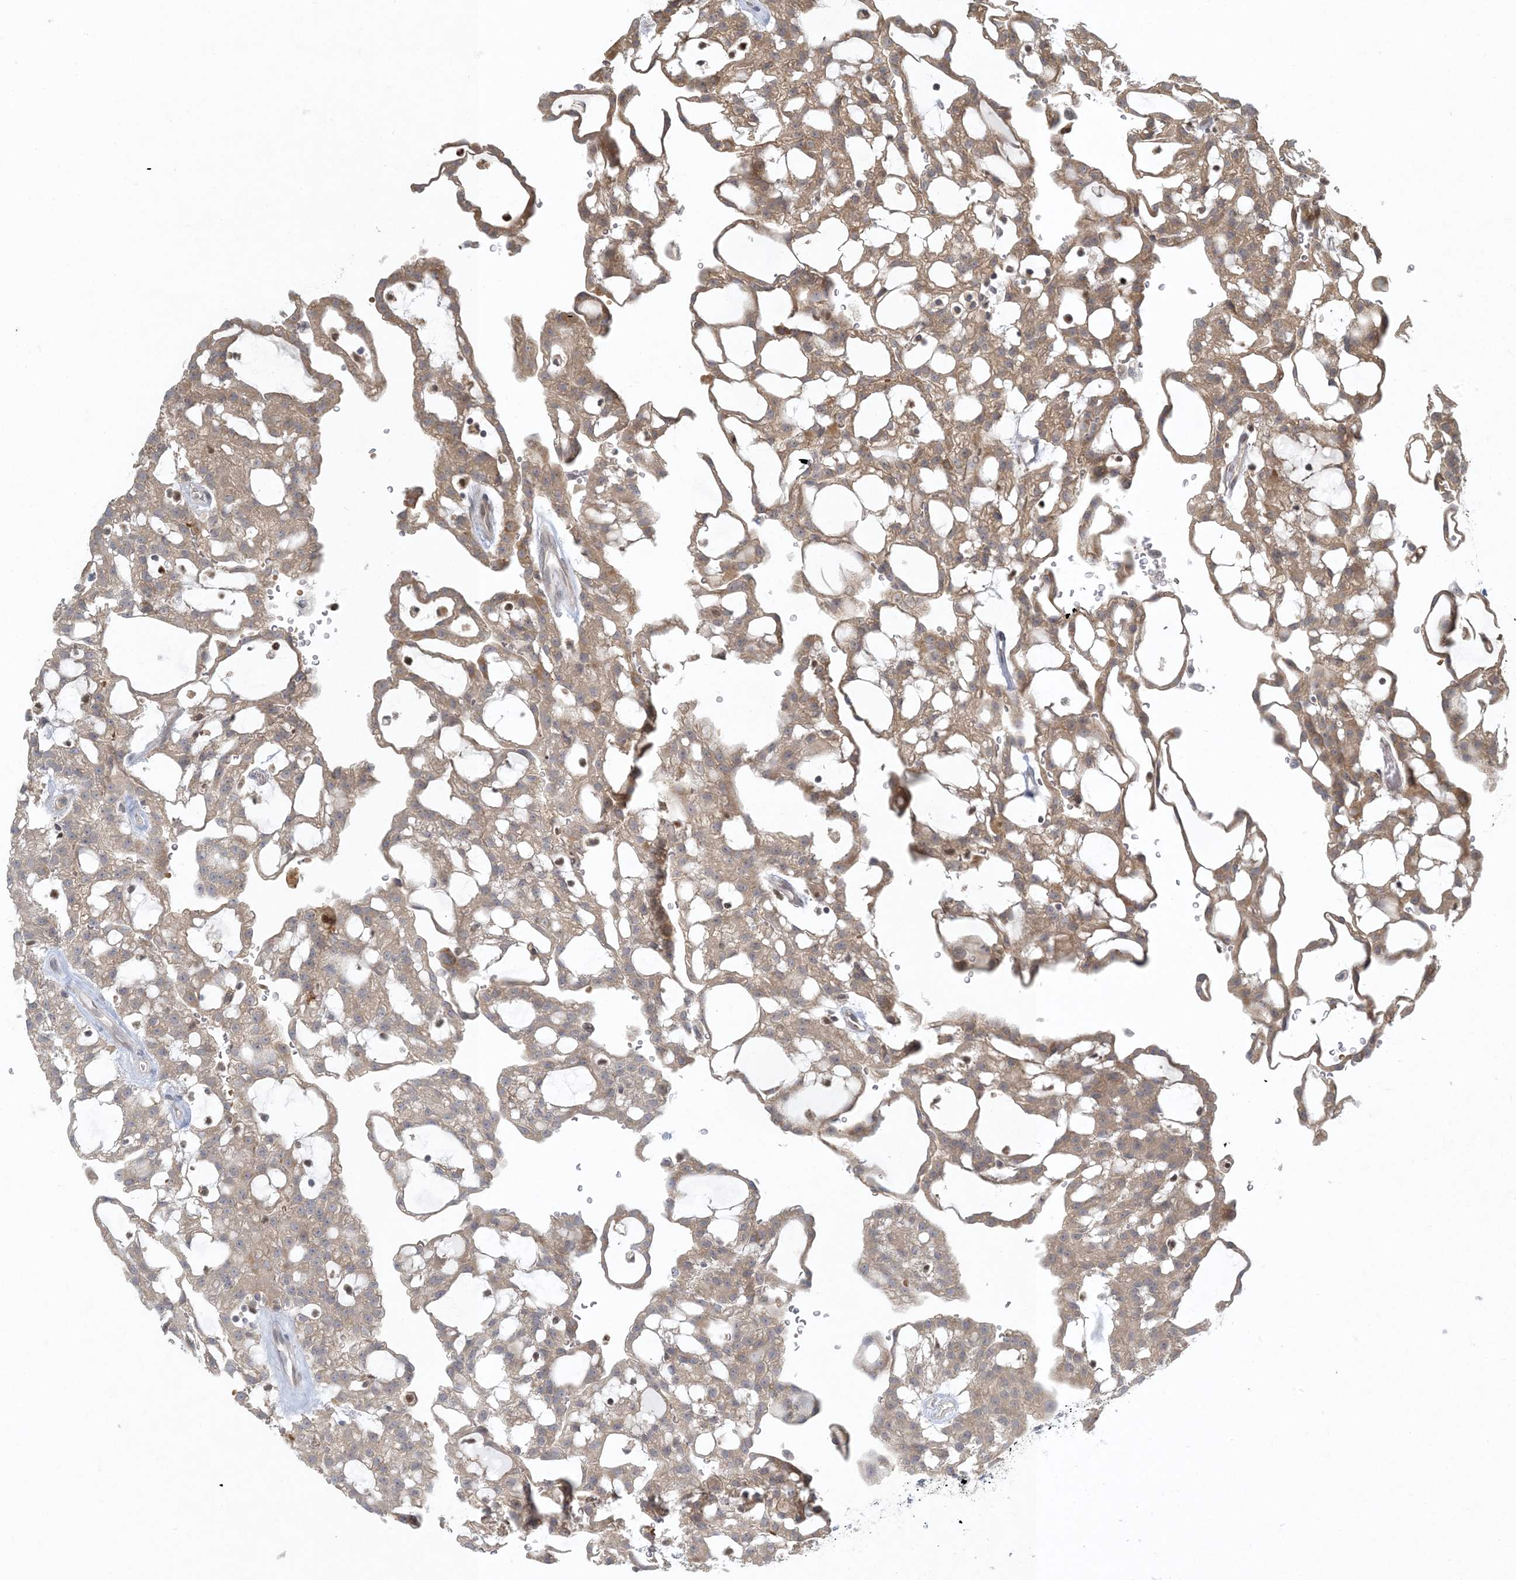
{"staining": {"intensity": "moderate", "quantity": ">75%", "location": "cytoplasmic/membranous"}, "tissue": "renal cancer", "cell_type": "Tumor cells", "image_type": "cancer", "snomed": [{"axis": "morphology", "description": "Adenocarcinoma, NOS"}, {"axis": "topography", "description": "Kidney"}], "caption": "Moderate cytoplasmic/membranous protein expression is appreciated in approximately >75% of tumor cells in renal cancer (adenocarcinoma).", "gene": "CTDNEP1", "patient": {"sex": "male", "age": 63}}